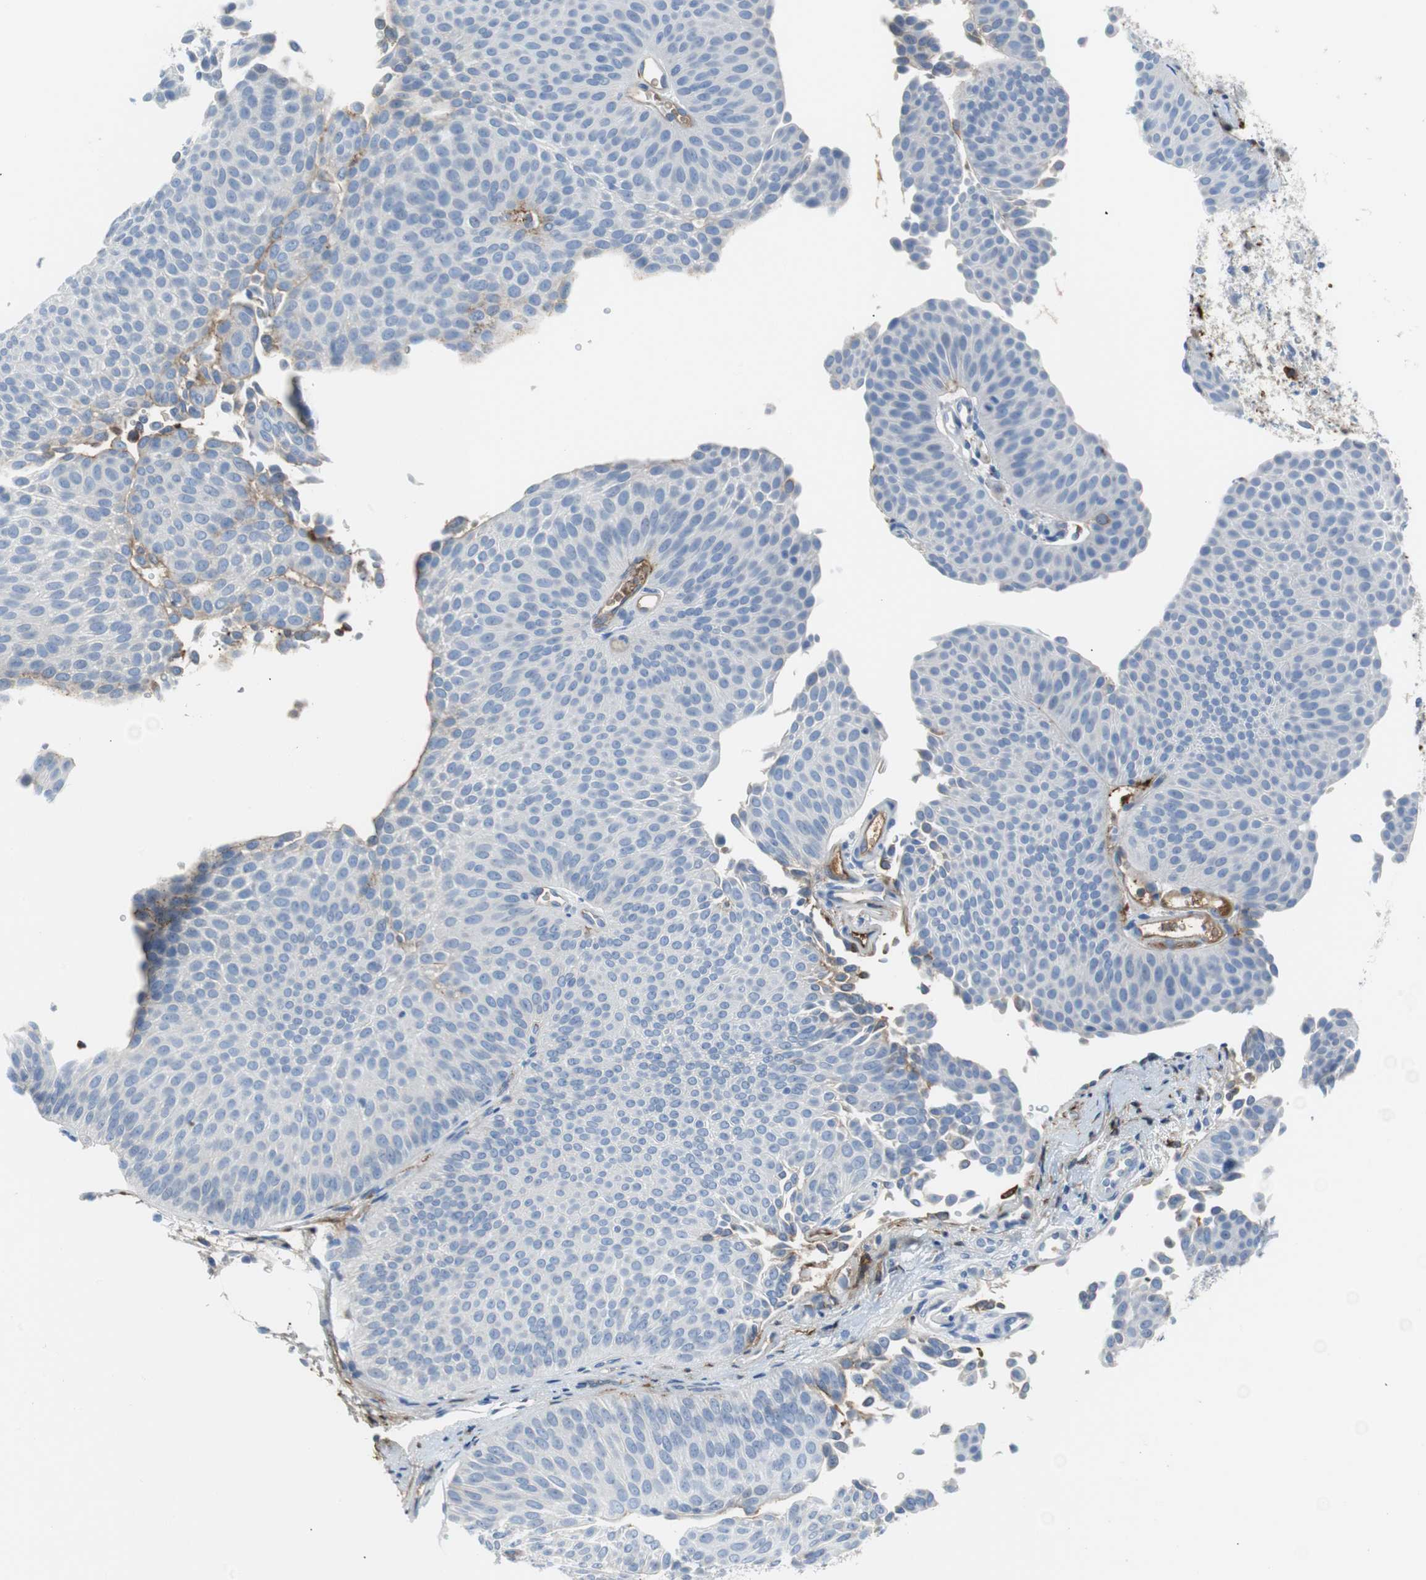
{"staining": {"intensity": "negative", "quantity": "none", "location": "none"}, "tissue": "urothelial cancer", "cell_type": "Tumor cells", "image_type": "cancer", "snomed": [{"axis": "morphology", "description": "Urothelial carcinoma, Low grade"}, {"axis": "topography", "description": "Urinary bladder"}], "caption": "Urothelial cancer was stained to show a protein in brown. There is no significant staining in tumor cells. (DAB (3,3'-diaminobenzidine) immunohistochemistry (IHC), high magnification).", "gene": "APCS", "patient": {"sex": "female", "age": 60}}